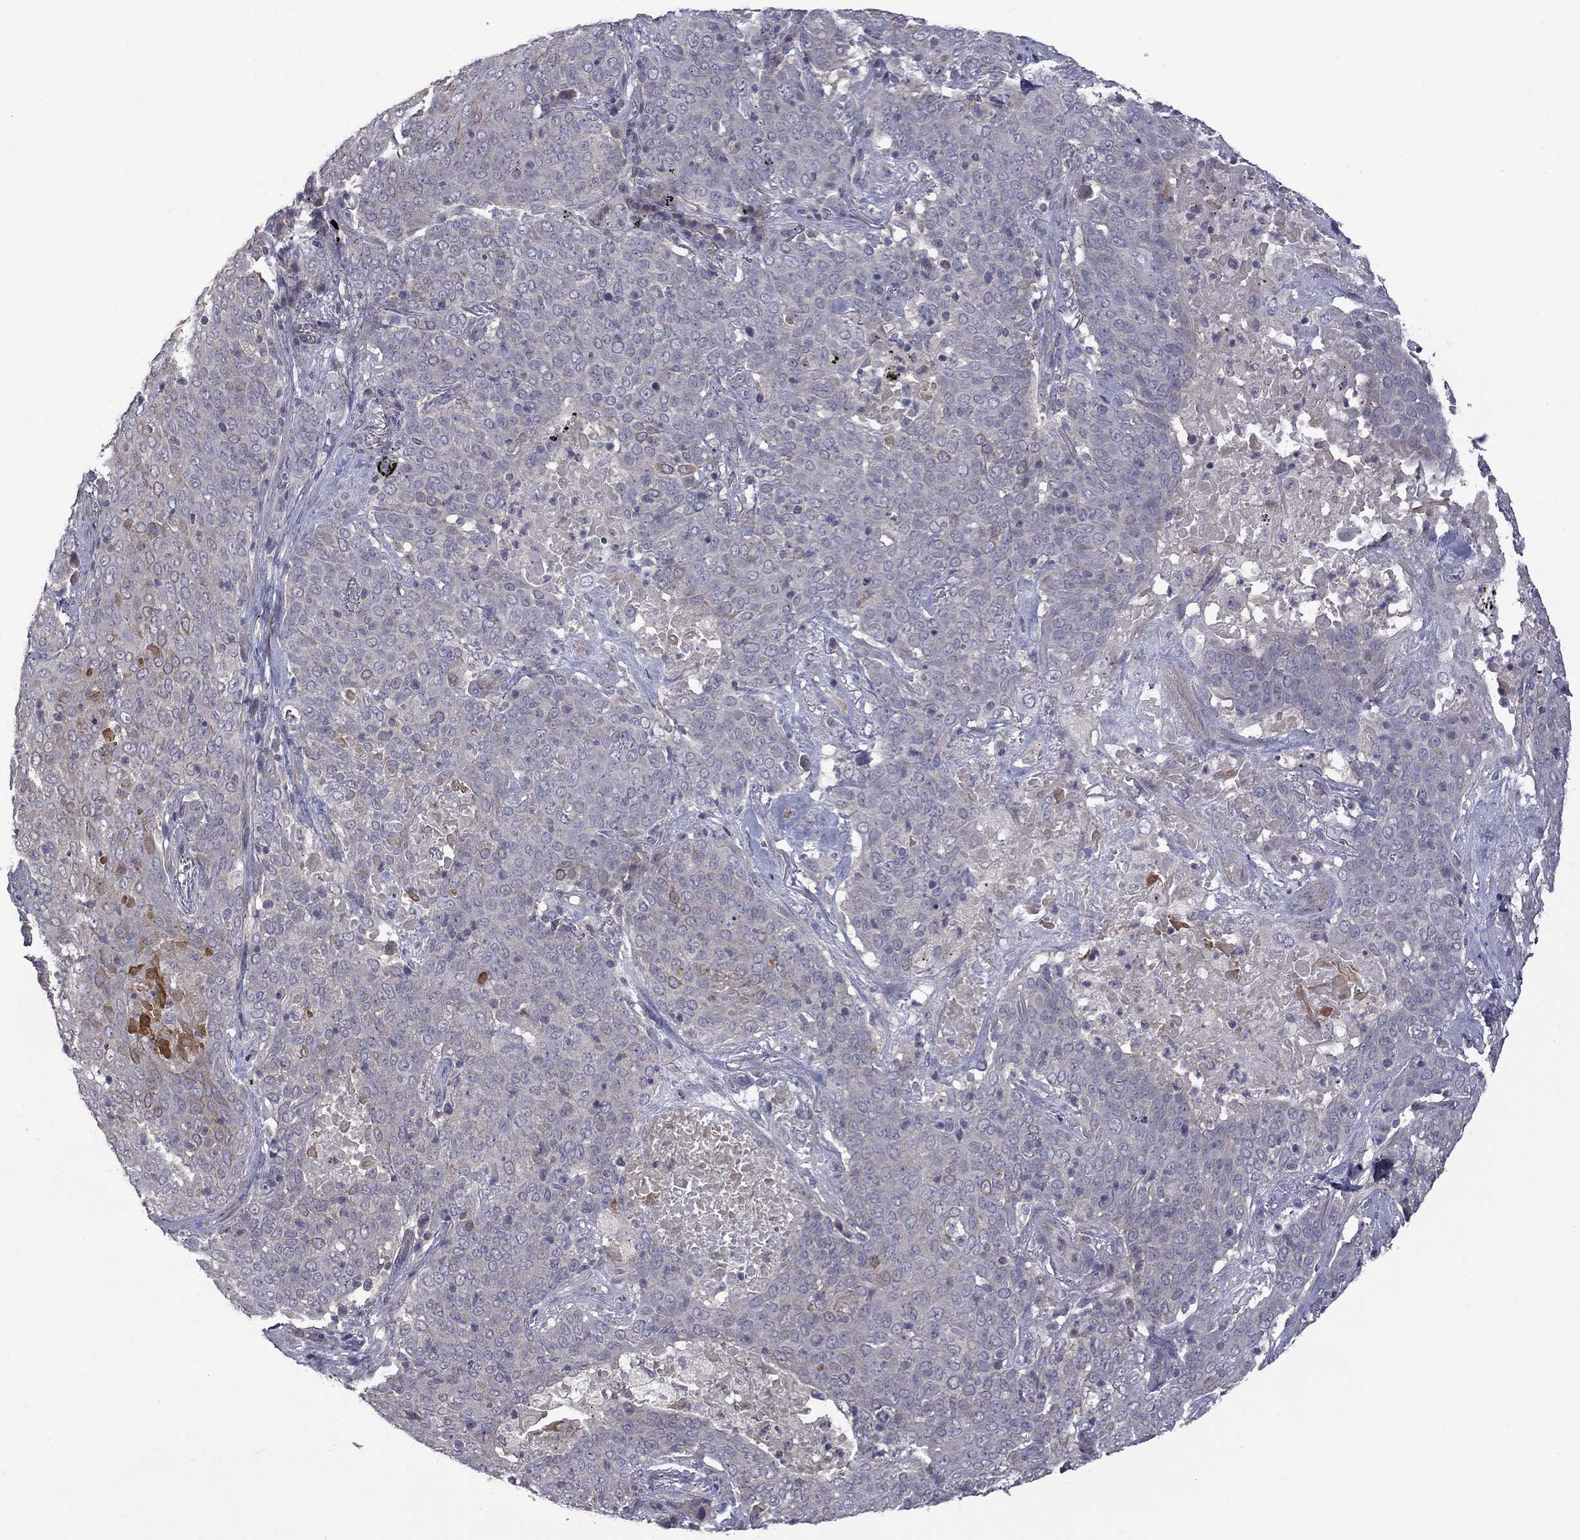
{"staining": {"intensity": "weak", "quantity": "<25%", "location": "cytoplasmic/membranous"}, "tissue": "lung cancer", "cell_type": "Tumor cells", "image_type": "cancer", "snomed": [{"axis": "morphology", "description": "Squamous cell carcinoma, NOS"}, {"axis": "topography", "description": "Lung"}], "caption": "Tumor cells are negative for brown protein staining in lung cancer.", "gene": "SLC39A14", "patient": {"sex": "male", "age": 82}}